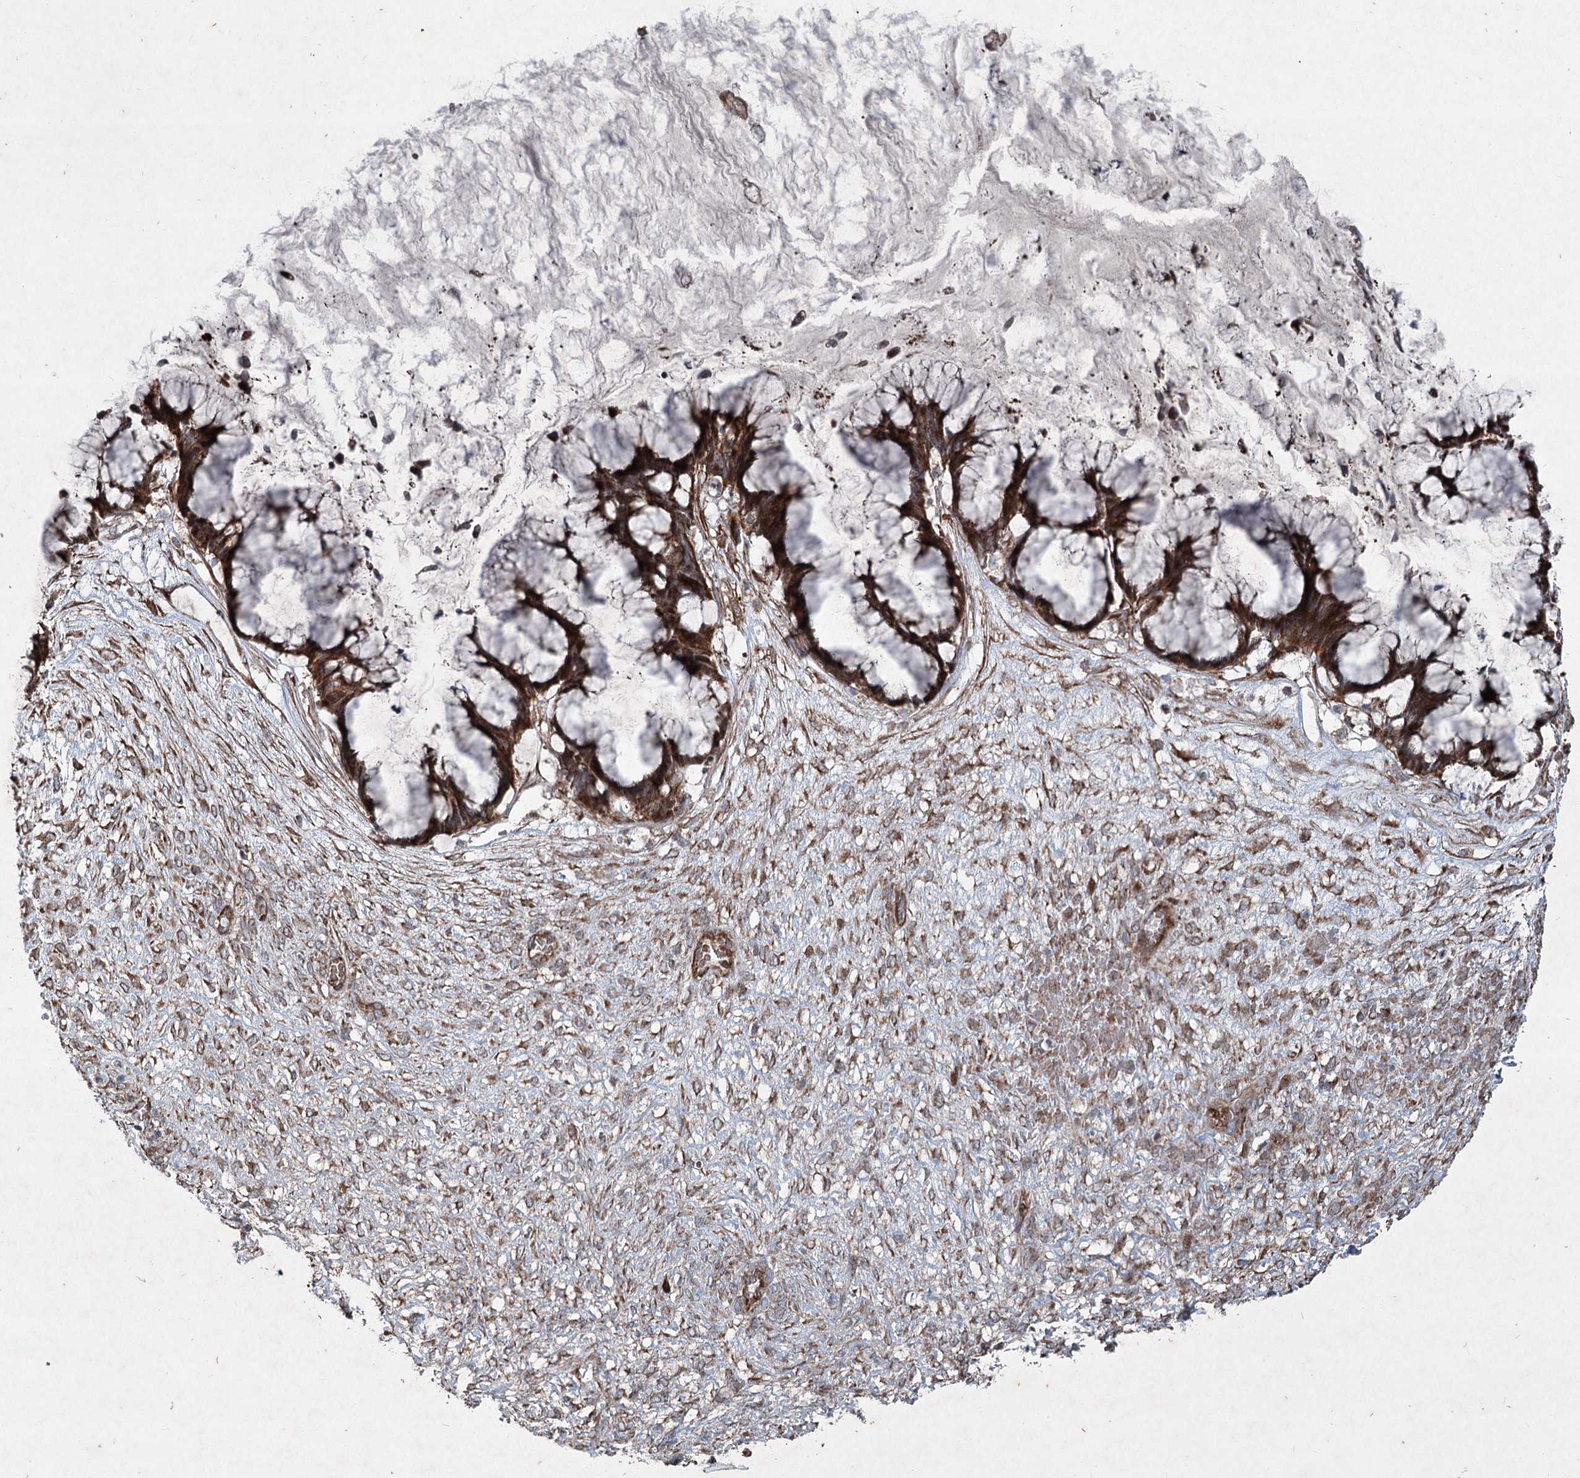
{"staining": {"intensity": "strong", "quantity": ">75%", "location": "cytoplasmic/membranous"}, "tissue": "ovarian cancer", "cell_type": "Tumor cells", "image_type": "cancer", "snomed": [{"axis": "morphology", "description": "Cystadenocarcinoma, mucinous, NOS"}, {"axis": "topography", "description": "Ovary"}], "caption": "IHC of human ovarian cancer reveals high levels of strong cytoplasmic/membranous expression in about >75% of tumor cells.", "gene": "SERINC5", "patient": {"sex": "female", "age": 42}}